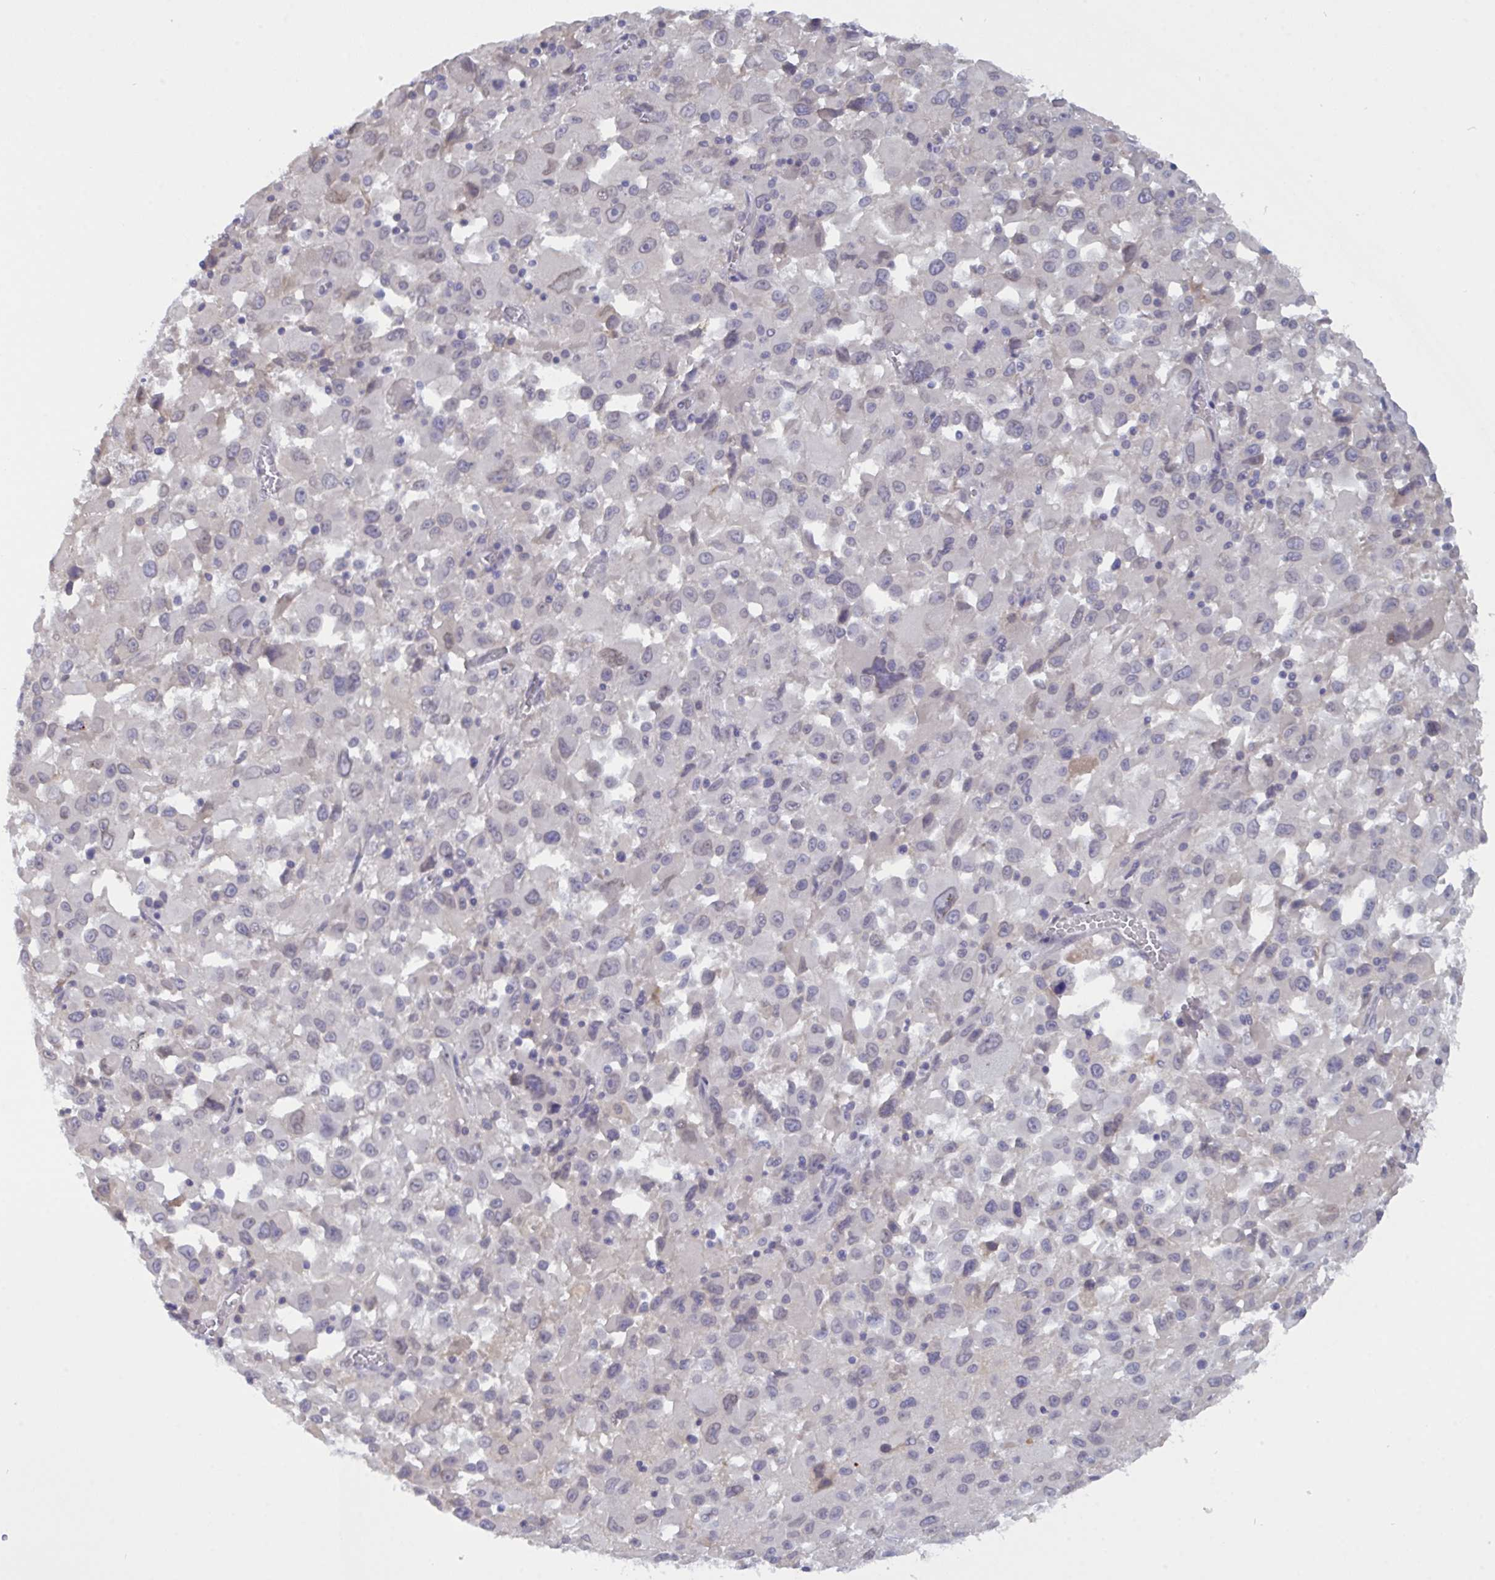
{"staining": {"intensity": "negative", "quantity": "none", "location": "none"}, "tissue": "melanoma", "cell_type": "Tumor cells", "image_type": "cancer", "snomed": [{"axis": "morphology", "description": "Malignant melanoma, Metastatic site"}, {"axis": "topography", "description": "Soft tissue"}], "caption": "IHC micrograph of melanoma stained for a protein (brown), which exhibits no staining in tumor cells.", "gene": "SERPINB13", "patient": {"sex": "male", "age": 50}}